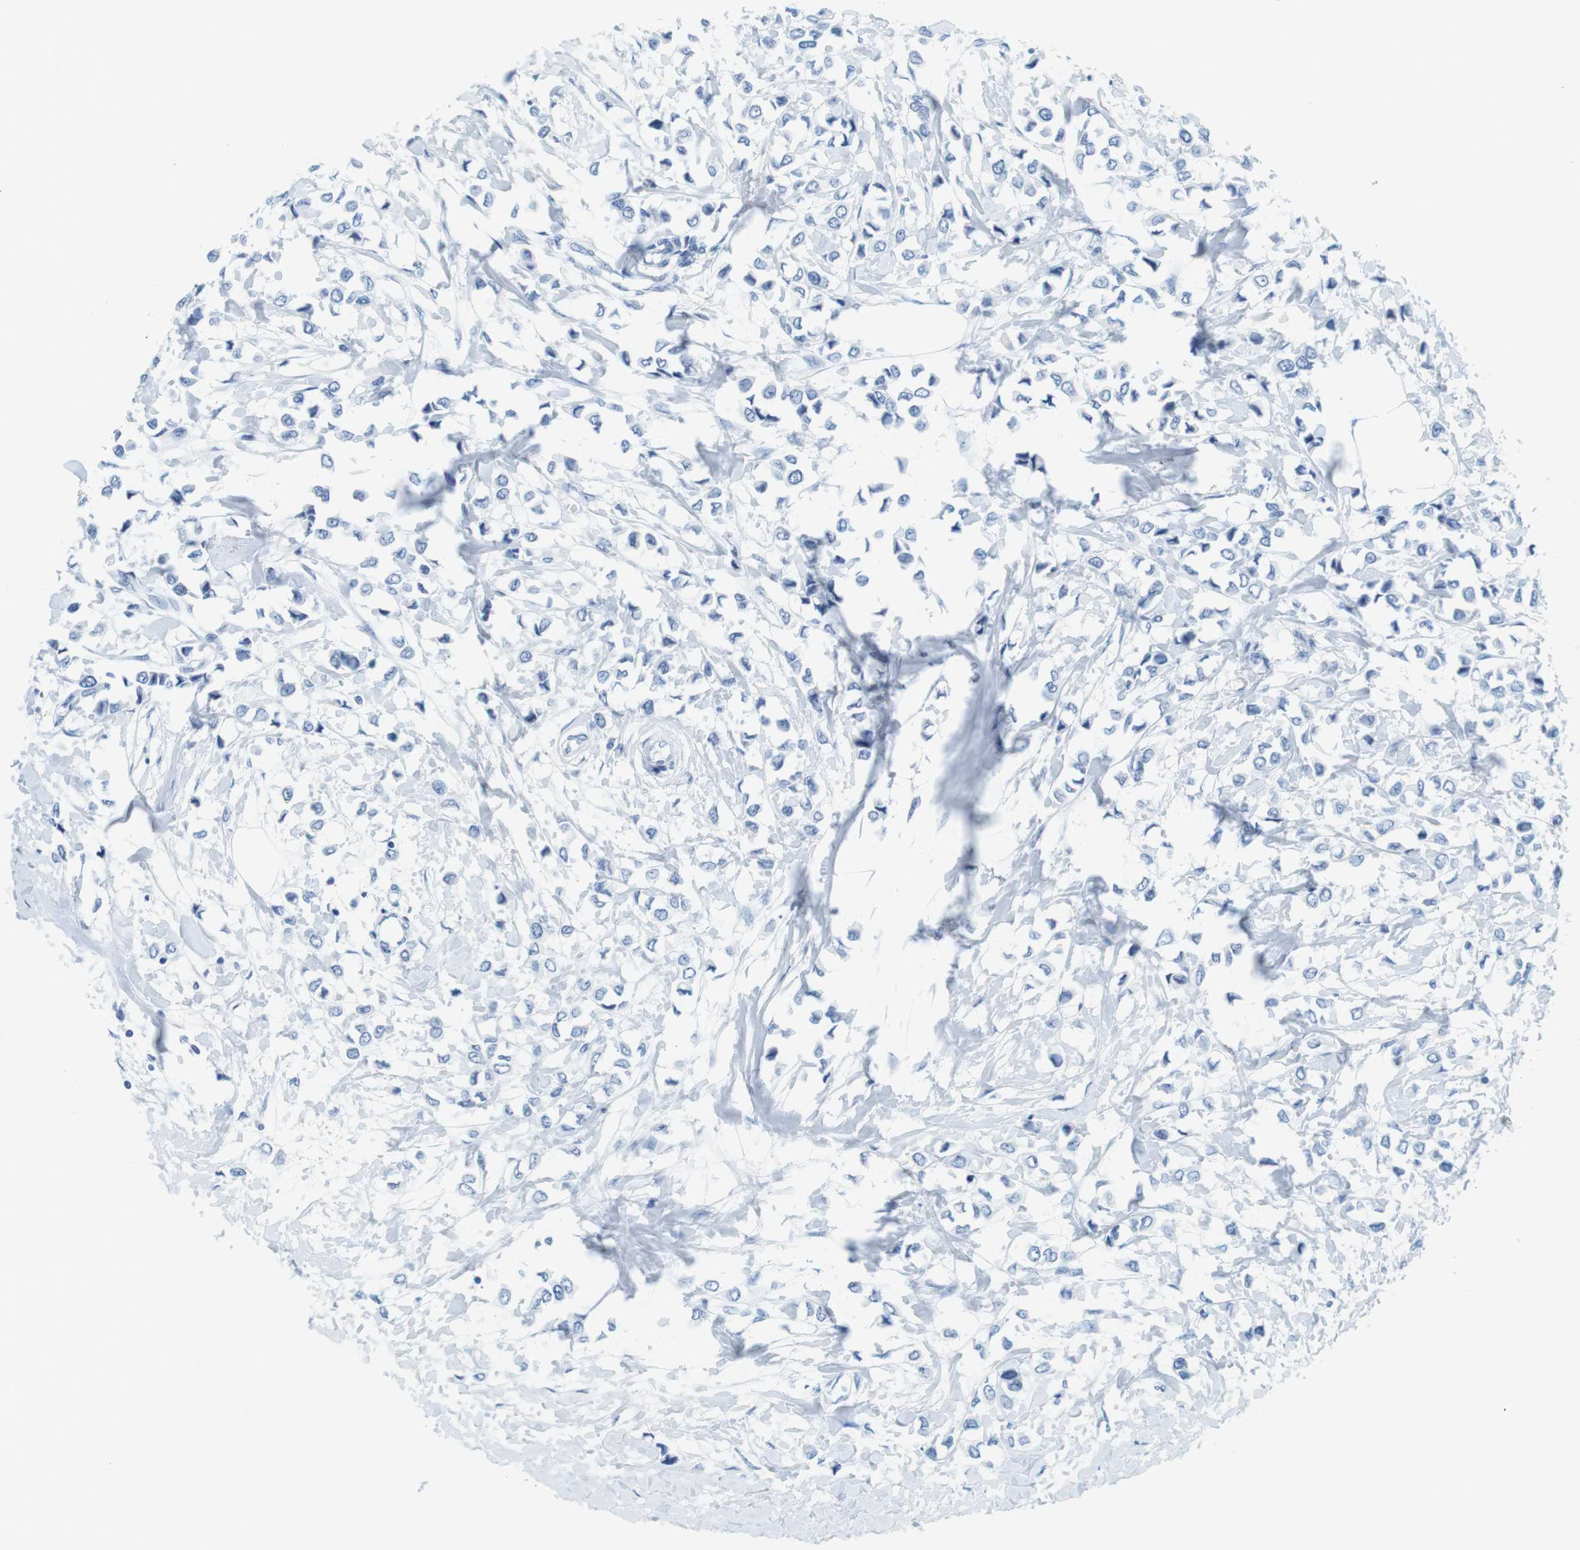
{"staining": {"intensity": "negative", "quantity": "none", "location": "none"}, "tissue": "breast cancer", "cell_type": "Tumor cells", "image_type": "cancer", "snomed": [{"axis": "morphology", "description": "Lobular carcinoma"}, {"axis": "topography", "description": "Breast"}], "caption": "A histopathology image of breast lobular carcinoma stained for a protein displays no brown staining in tumor cells. The staining is performed using DAB (3,3'-diaminobenzidine) brown chromogen with nuclei counter-stained in using hematoxylin.", "gene": "CYP2C9", "patient": {"sex": "female", "age": 51}}